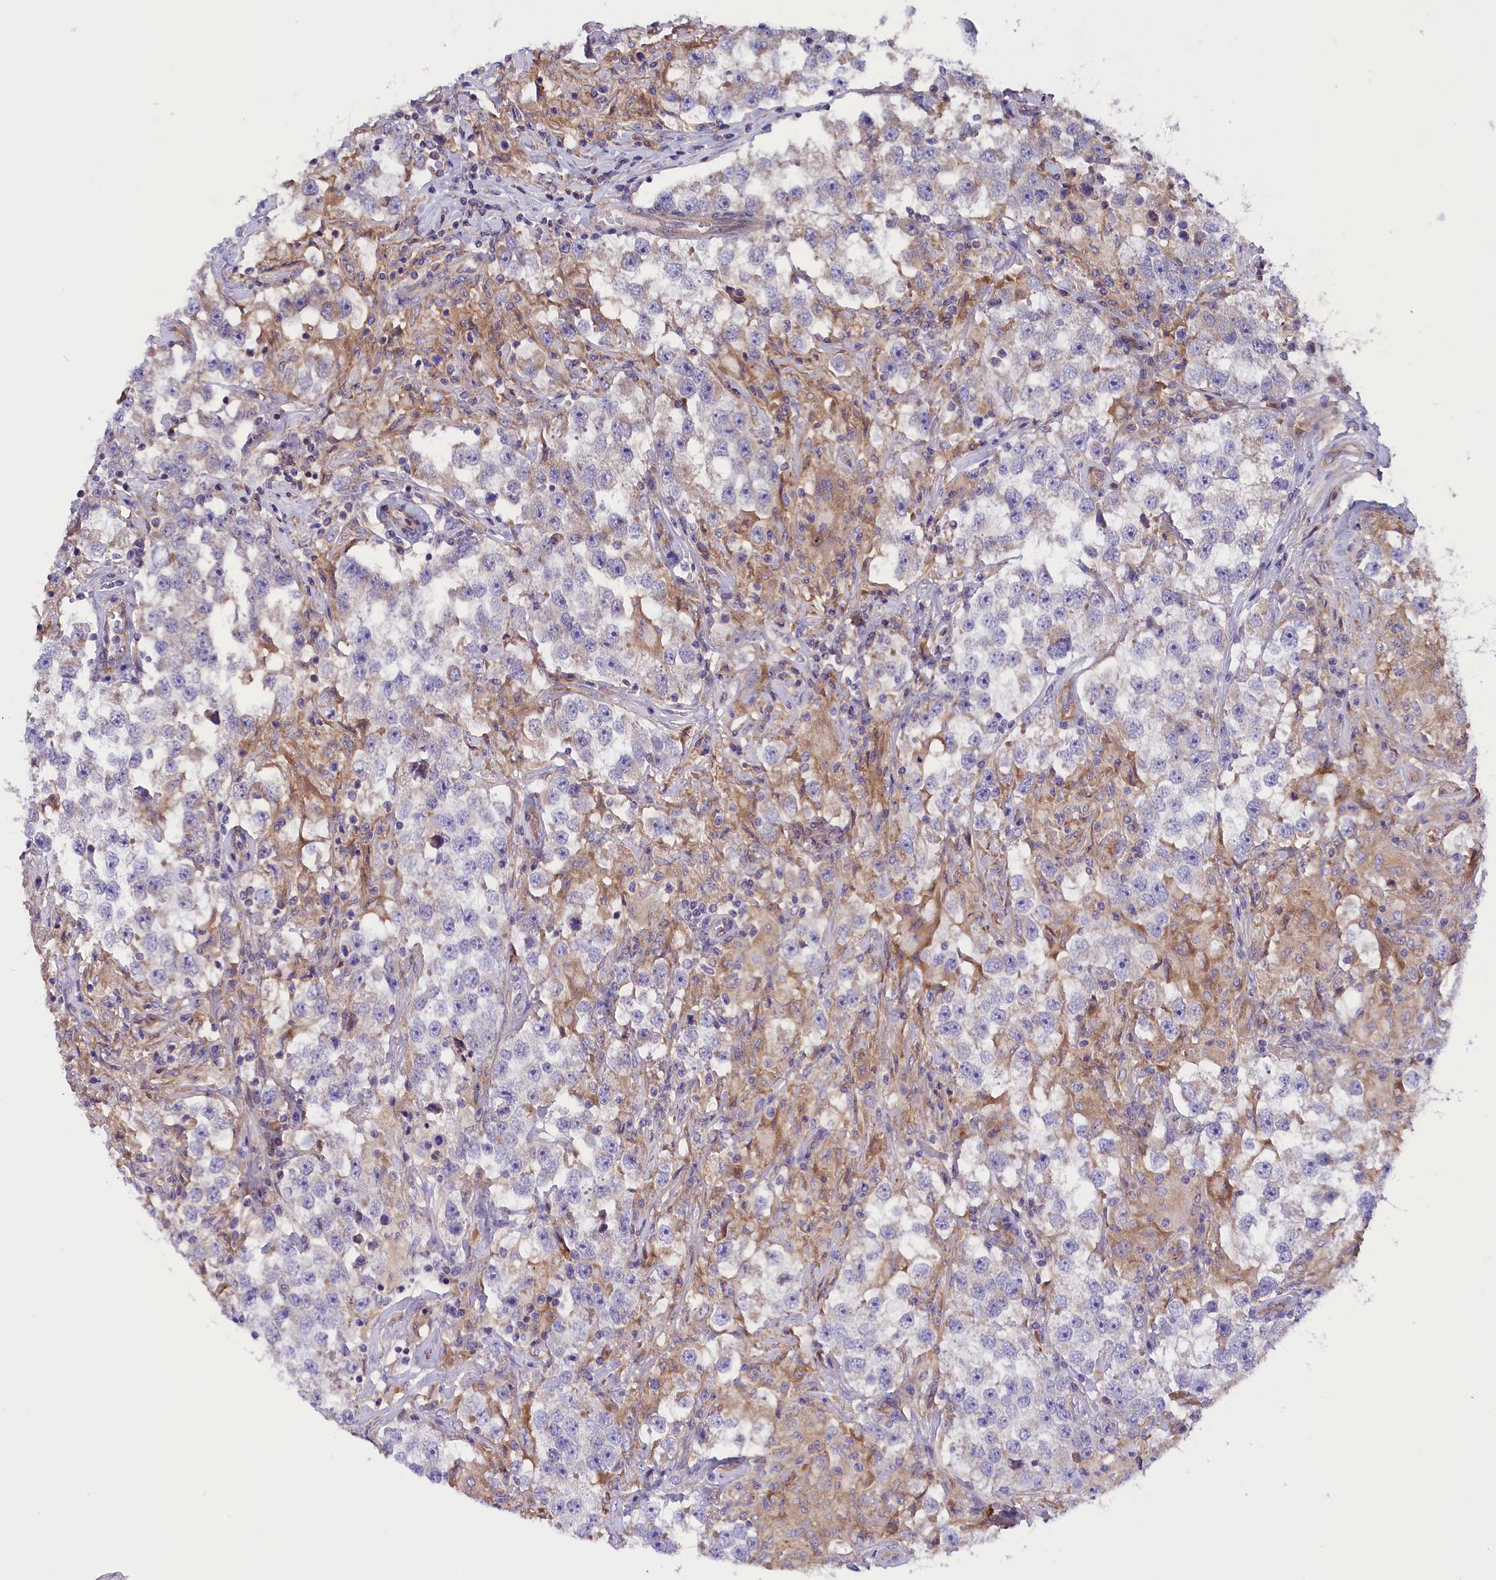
{"staining": {"intensity": "negative", "quantity": "none", "location": "none"}, "tissue": "testis cancer", "cell_type": "Tumor cells", "image_type": "cancer", "snomed": [{"axis": "morphology", "description": "Seminoma, NOS"}, {"axis": "topography", "description": "Testis"}], "caption": "This is an immunohistochemistry (IHC) histopathology image of human testis seminoma. There is no staining in tumor cells.", "gene": "DNAJB9", "patient": {"sex": "male", "age": 46}}